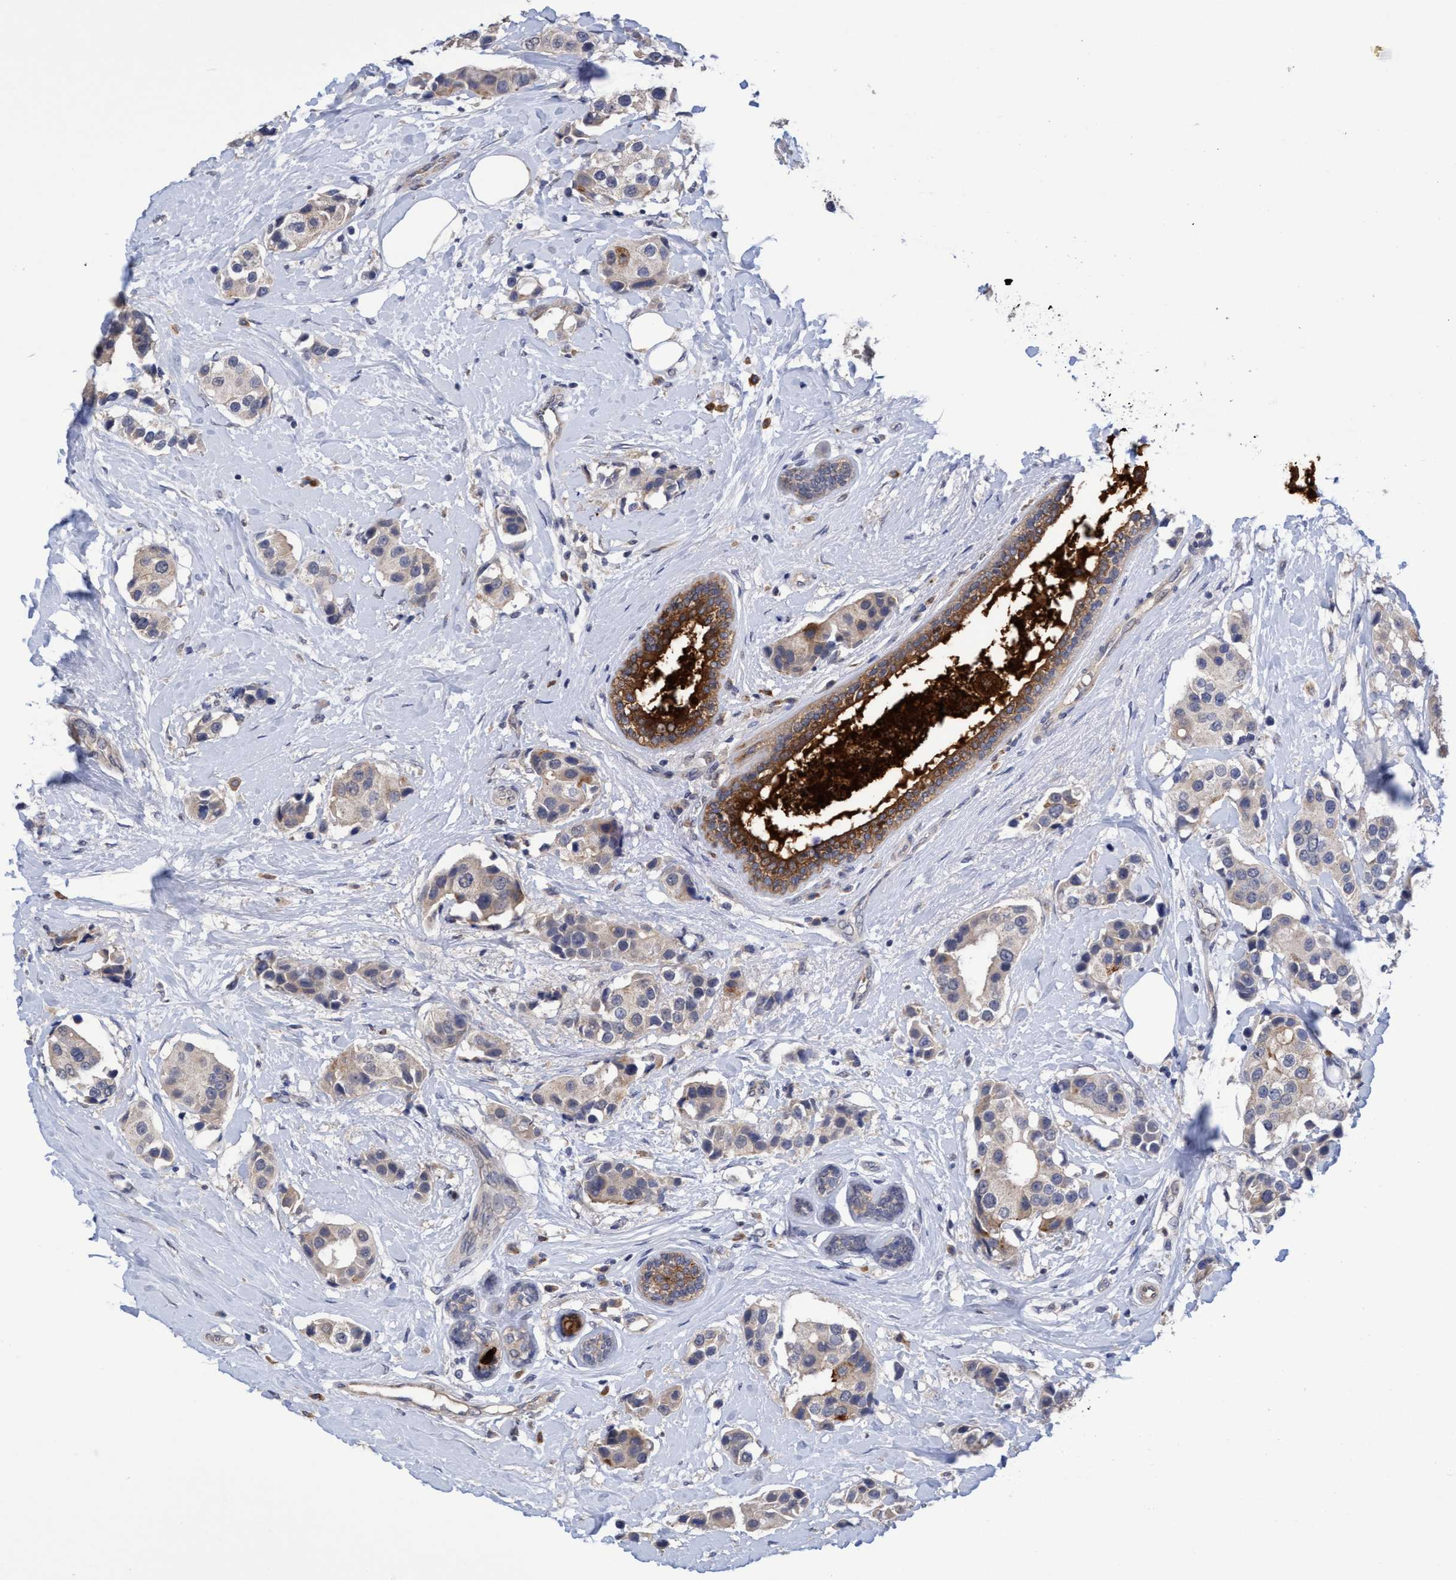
{"staining": {"intensity": "weak", "quantity": "<25%", "location": "cytoplasmic/membranous"}, "tissue": "breast cancer", "cell_type": "Tumor cells", "image_type": "cancer", "snomed": [{"axis": "morphology", "description": "Normal tissue, NOS"}, {"axis": "morphology", "description": "Duct carcinoma"}, {"axis": "topography", "description": "Breast"}], "caption": "Breast cancer was stained to show a protein in brown. There is no significant positivity in tumor cells.", "gene": "SEMA4D", "patient": {"sex": "female", "age": 39}}